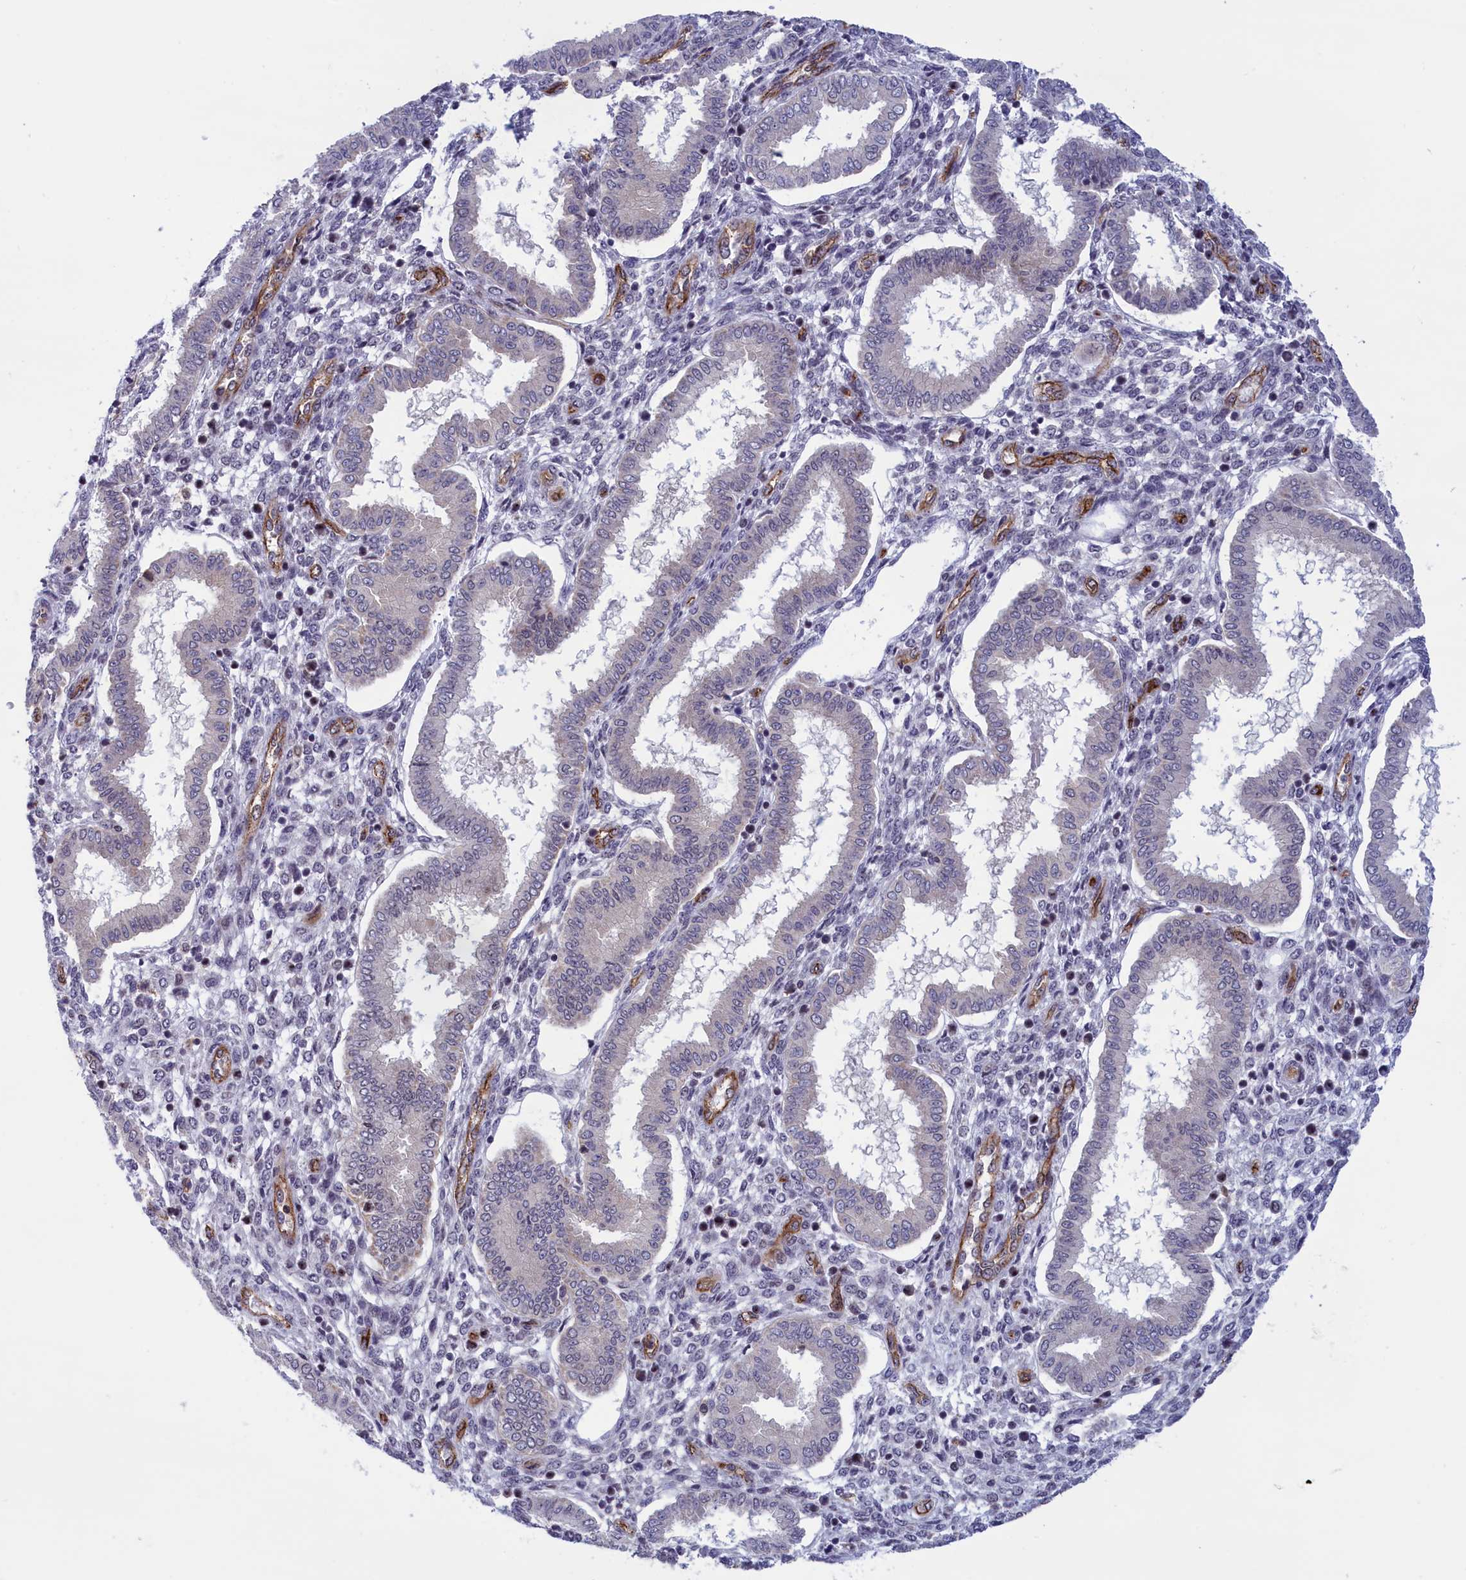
{"staining": {"intensity": "negative", "quantity": "none", "location": "none"}, "tissue": "endometrium", "cell_type": "Cells in endometrial stroma", "image_type": "normal", "snomed": [{"axis": "morphology", "description": "Normal tissue, NOS"}, {"axis": "topography", "description": "Endometrium"}], "caption": "Endometrium stained for a protein using immunohistochemistry demonstrates no staining cells in endometrial stroma.", "gene": "MPND", "patient": {"sex": "female", "age": 24}}